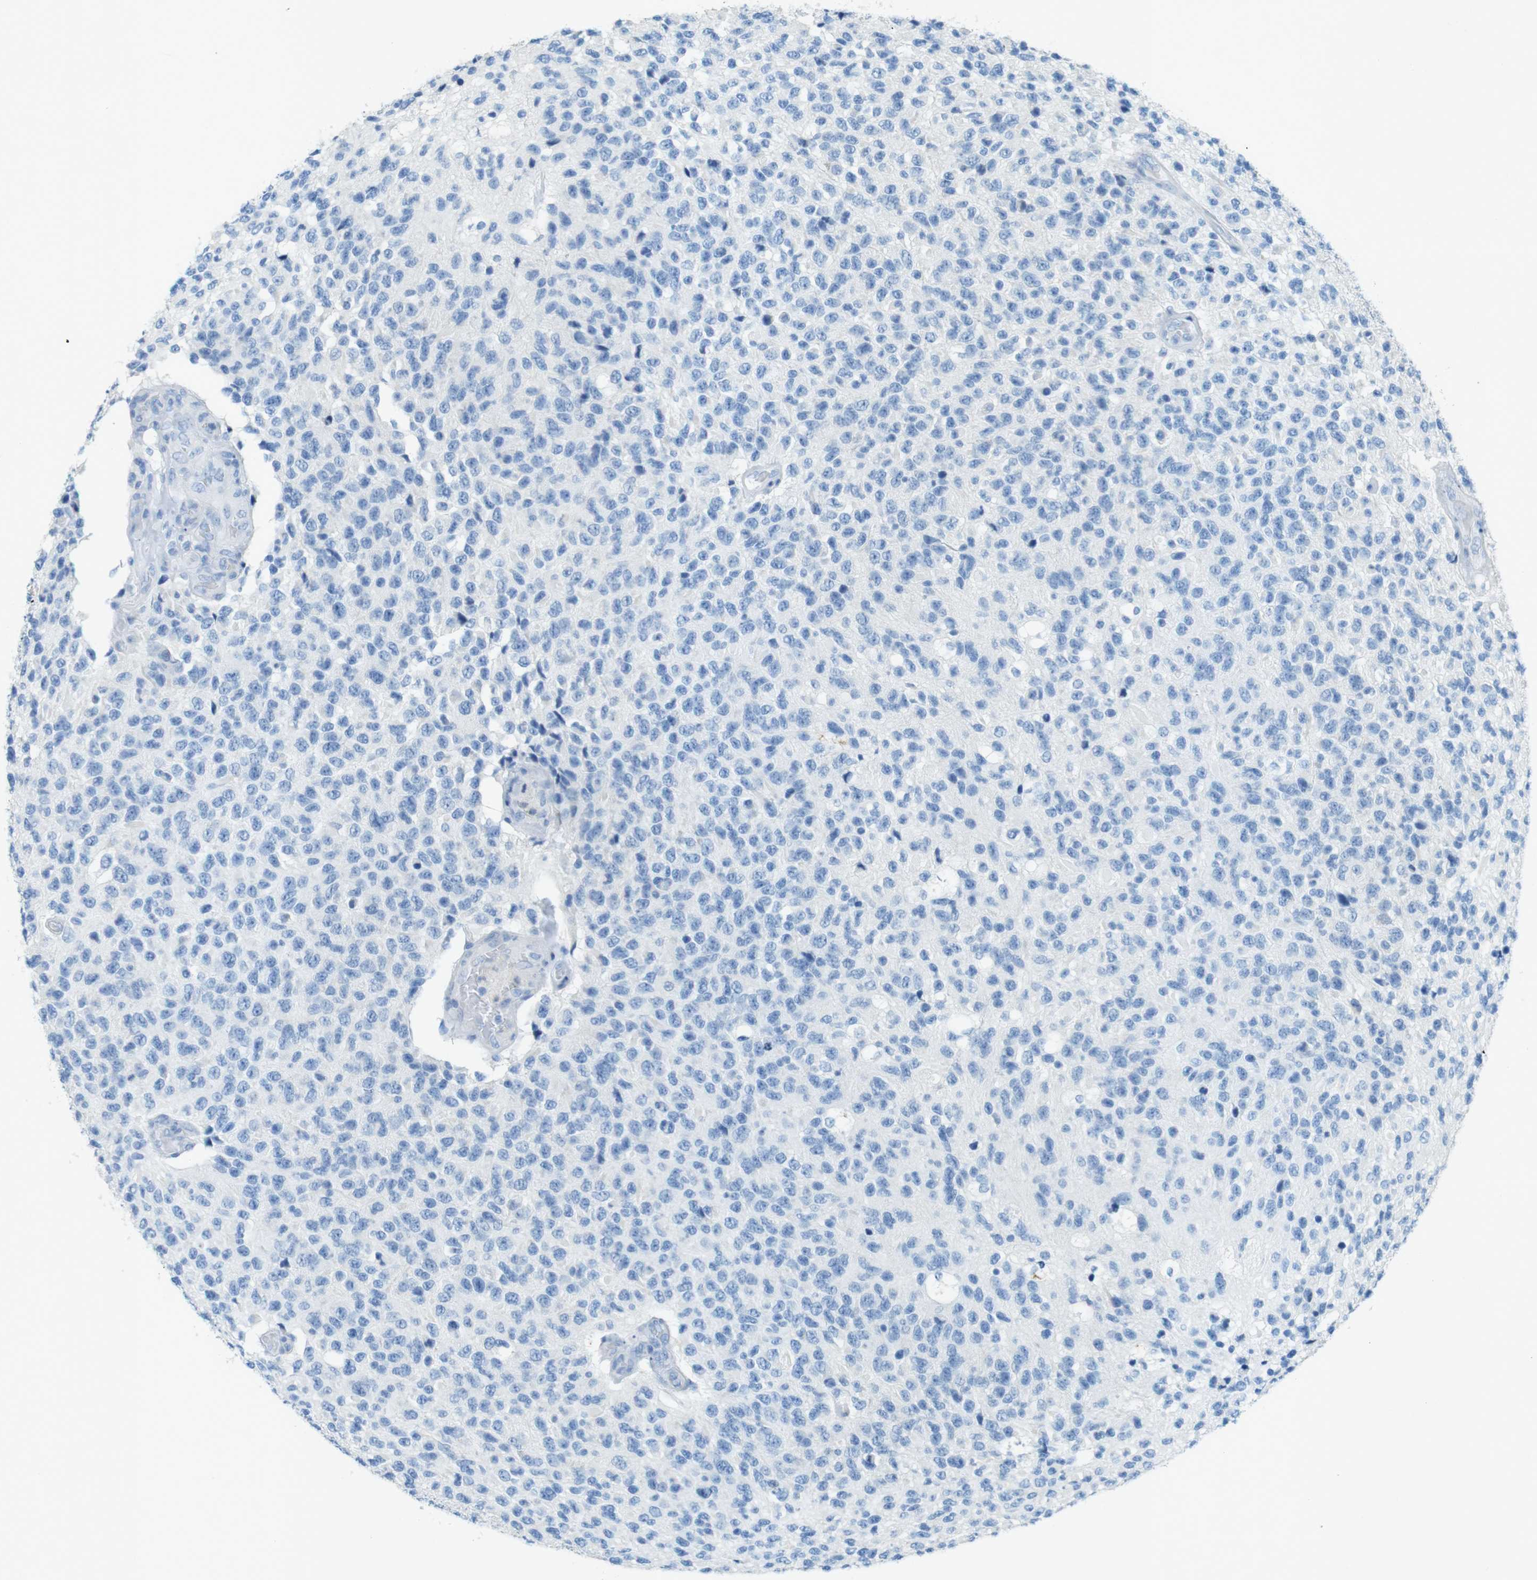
{"staining": {"intensity": "negative", "quantity": "none", "location": "none"}, "tissue": "glioma", "cell_type": "Tumor cells", "image_type": "cancer", "snomed": [{"axis": "morphology", "description": "Glioma, malignant, High grade"}, {"axis": "topography", "description": "pancreas cauda"}], "caption": "A high-resolution image shows immunohistochemistry (IHC) staining of glioma, which demonstrates no significant positivity in tumor cells. (IHC, brightfield microscopy, high magnification).", "gene": "CD320", "patient": {"sex": "male", "age": 60}}